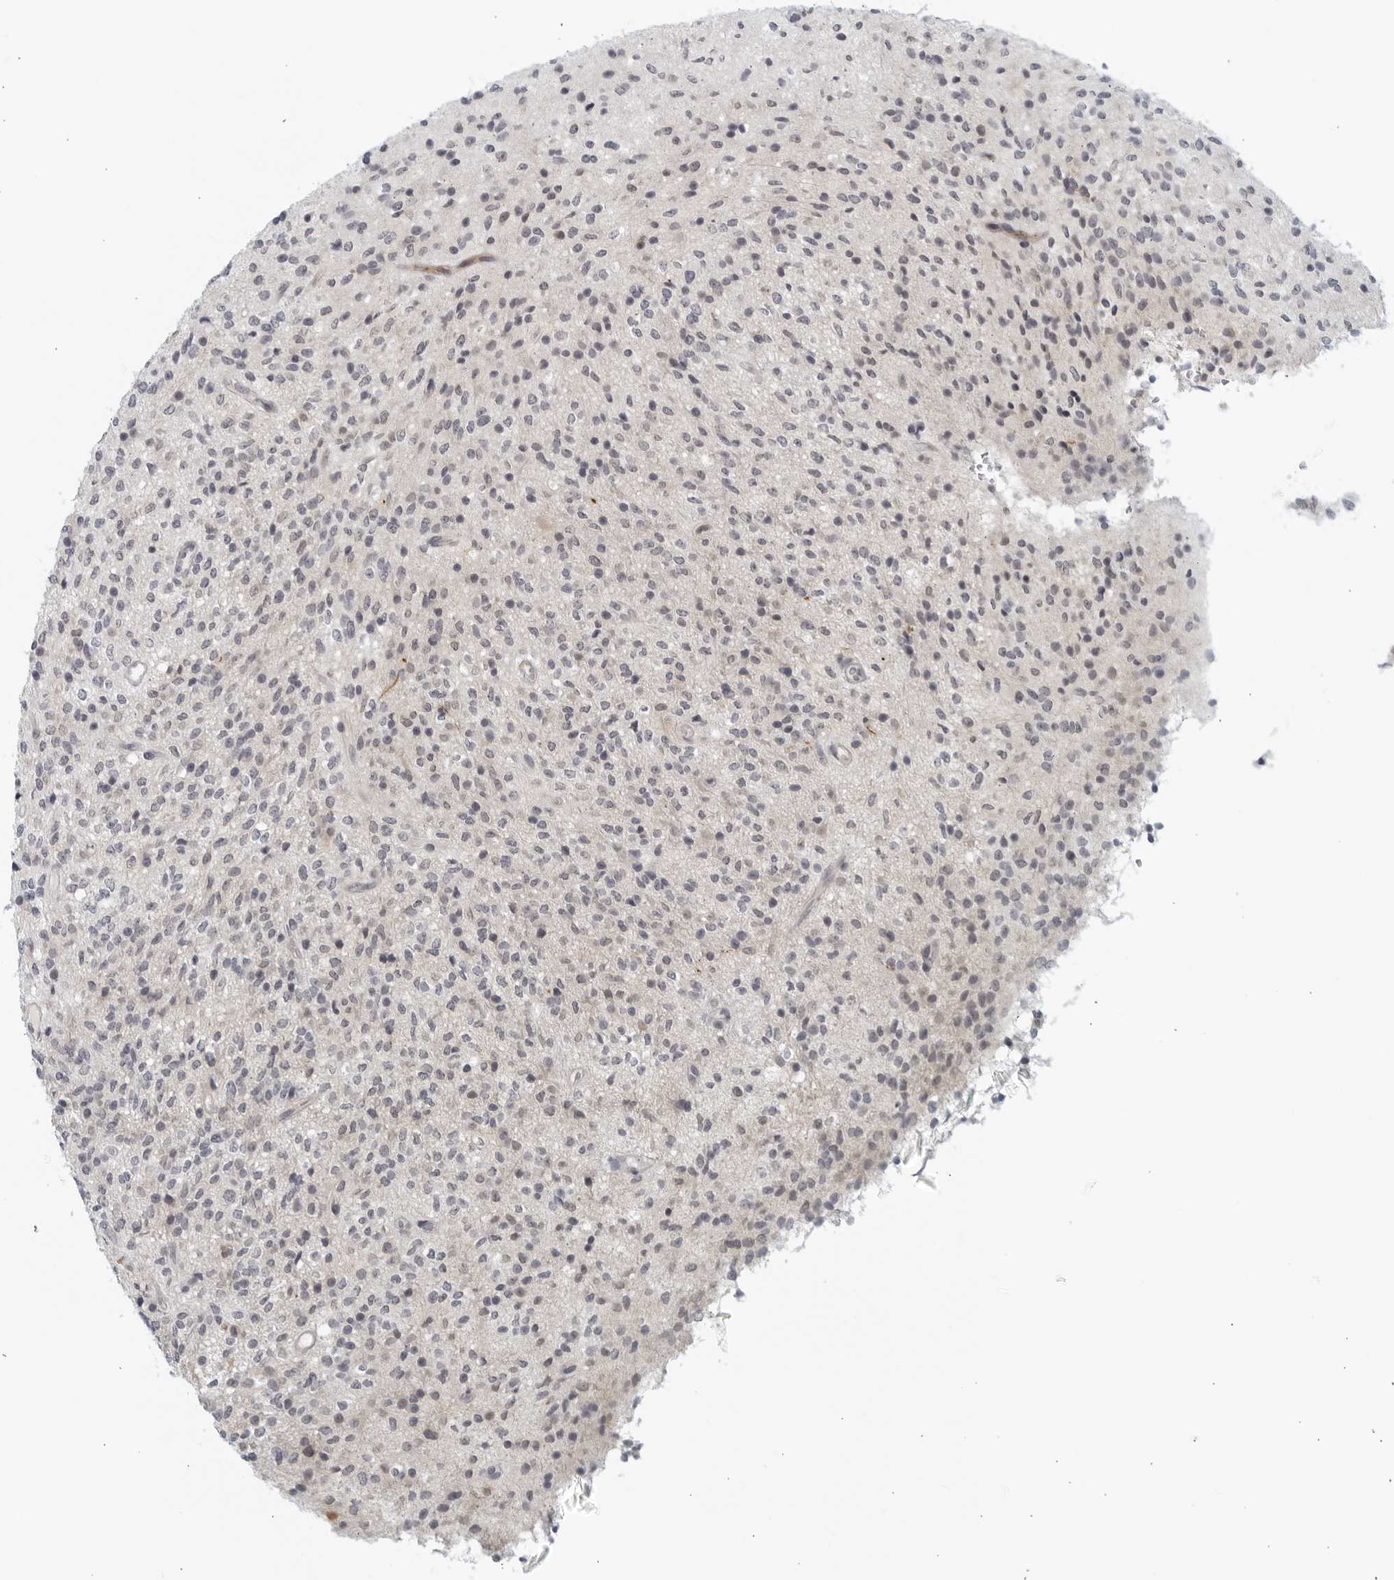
{"staining": {"intensity": "negative", "quantity": "none", "location": "none"}, "tissue": "glioma", "cell_type": "Tumor cells", "image_type": "cancer", "snomed": [{"axis": "morphology", "description": "Glioma, malignant, High grade"}, {"axis": "topography", "description": "Brain"}], "caption": "High magnification brightfield microscopy of glioma stained with DAB (3,3'-diaminobenzidine) (brown) and counterstained with hematoxylin (blue): tumor cells show no significant expression.", "gene": "MATN1", "patient": {"sex": "male", "age": 34}}